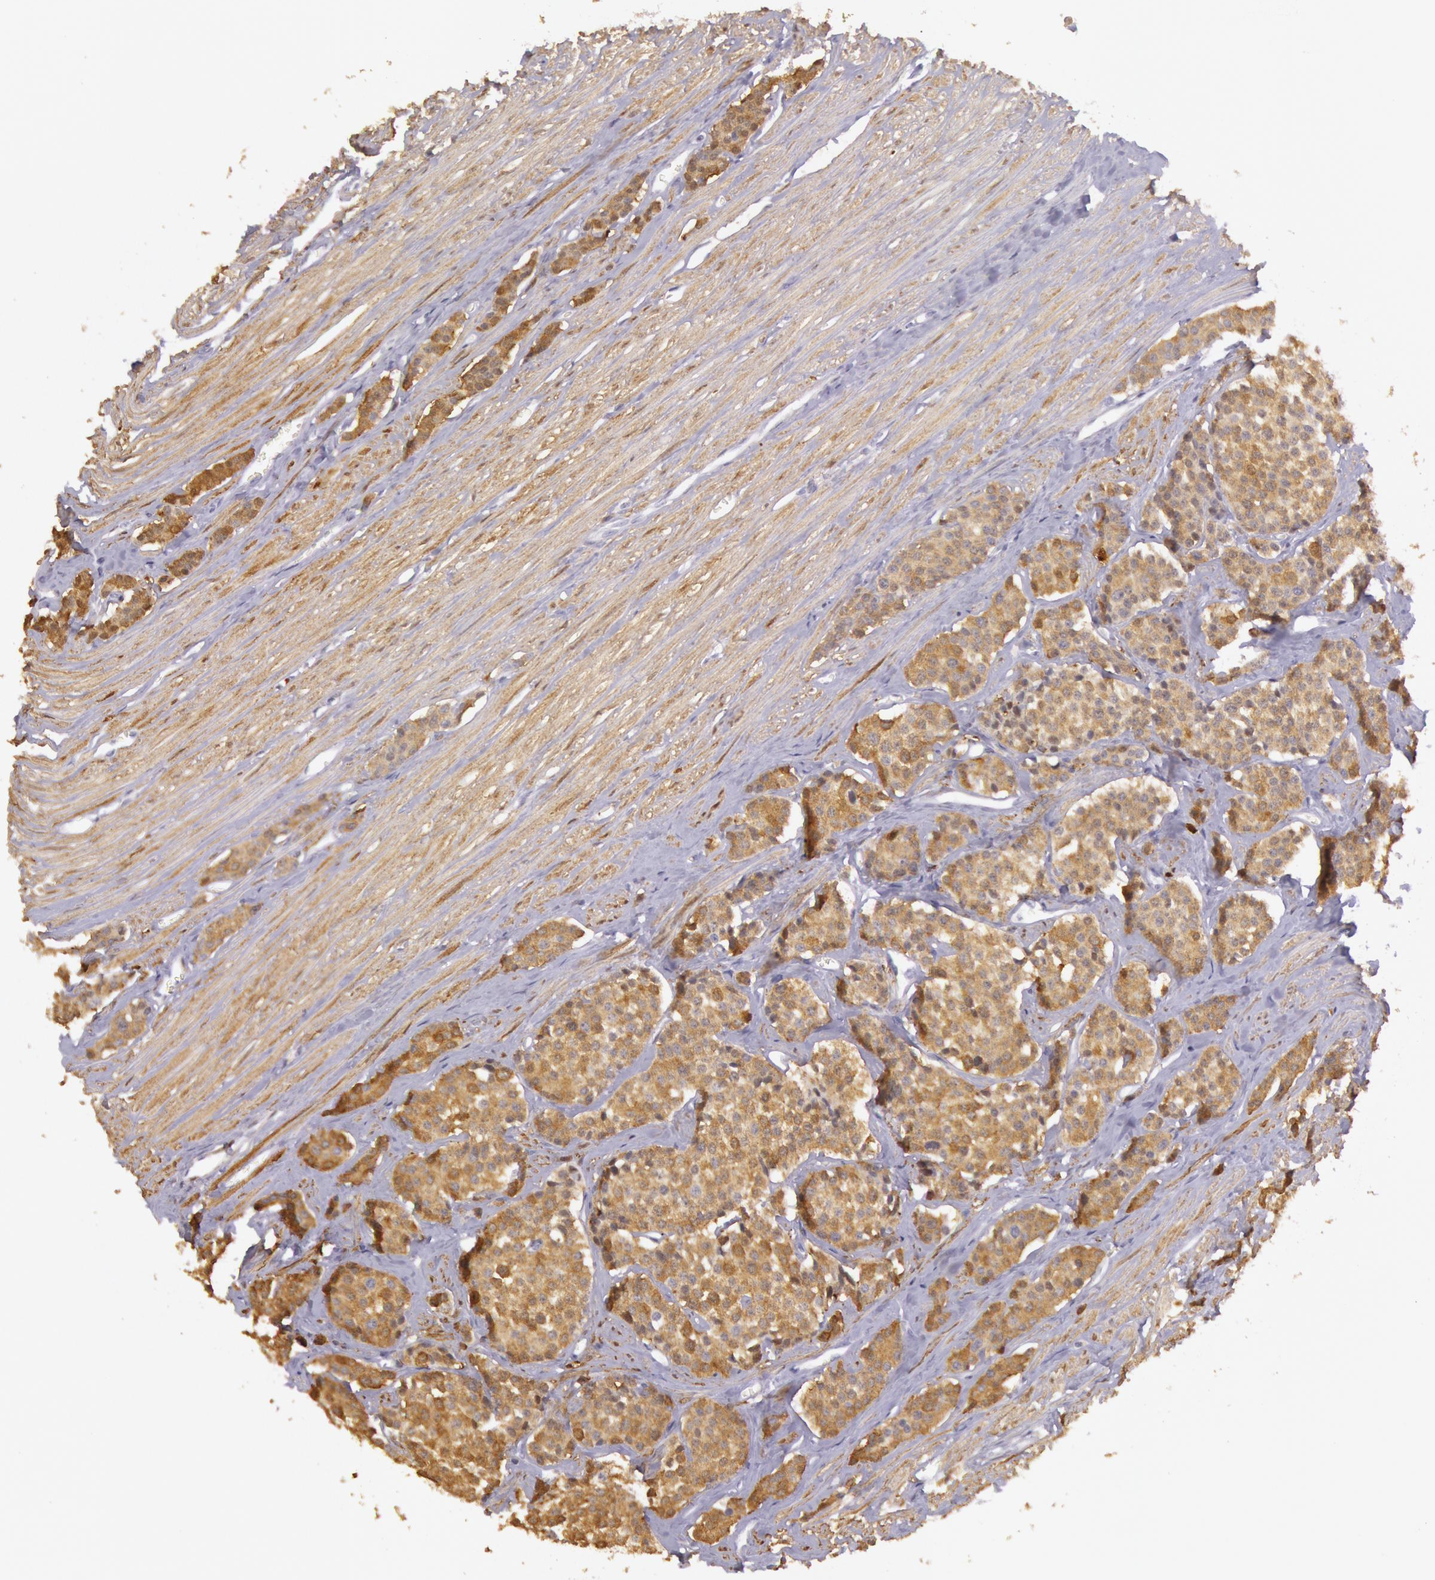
{"staining": {"intensity": "moderate", "quantity": ">75%", "location": "cytoplasmic/membranous"}, "tissue": "carcinoid", "cell_type": "Tumor cells", "image_type": "cancer", "snomed": [{"axis": "morphology", "description": "Carcinoid, malignant, NOS"}, {"axis": "topography", "description": "Small intestine"}], "caption": "The photomicrograph shows a brown stain indicating the presence of a protein in the cytoplasmic/membranous of tumor cells in carcinoid. (Brightfield microscopy of DAB IHC at high magnification).", "gene": "CKB", "patient": {"sex": "male", "age": 60}}